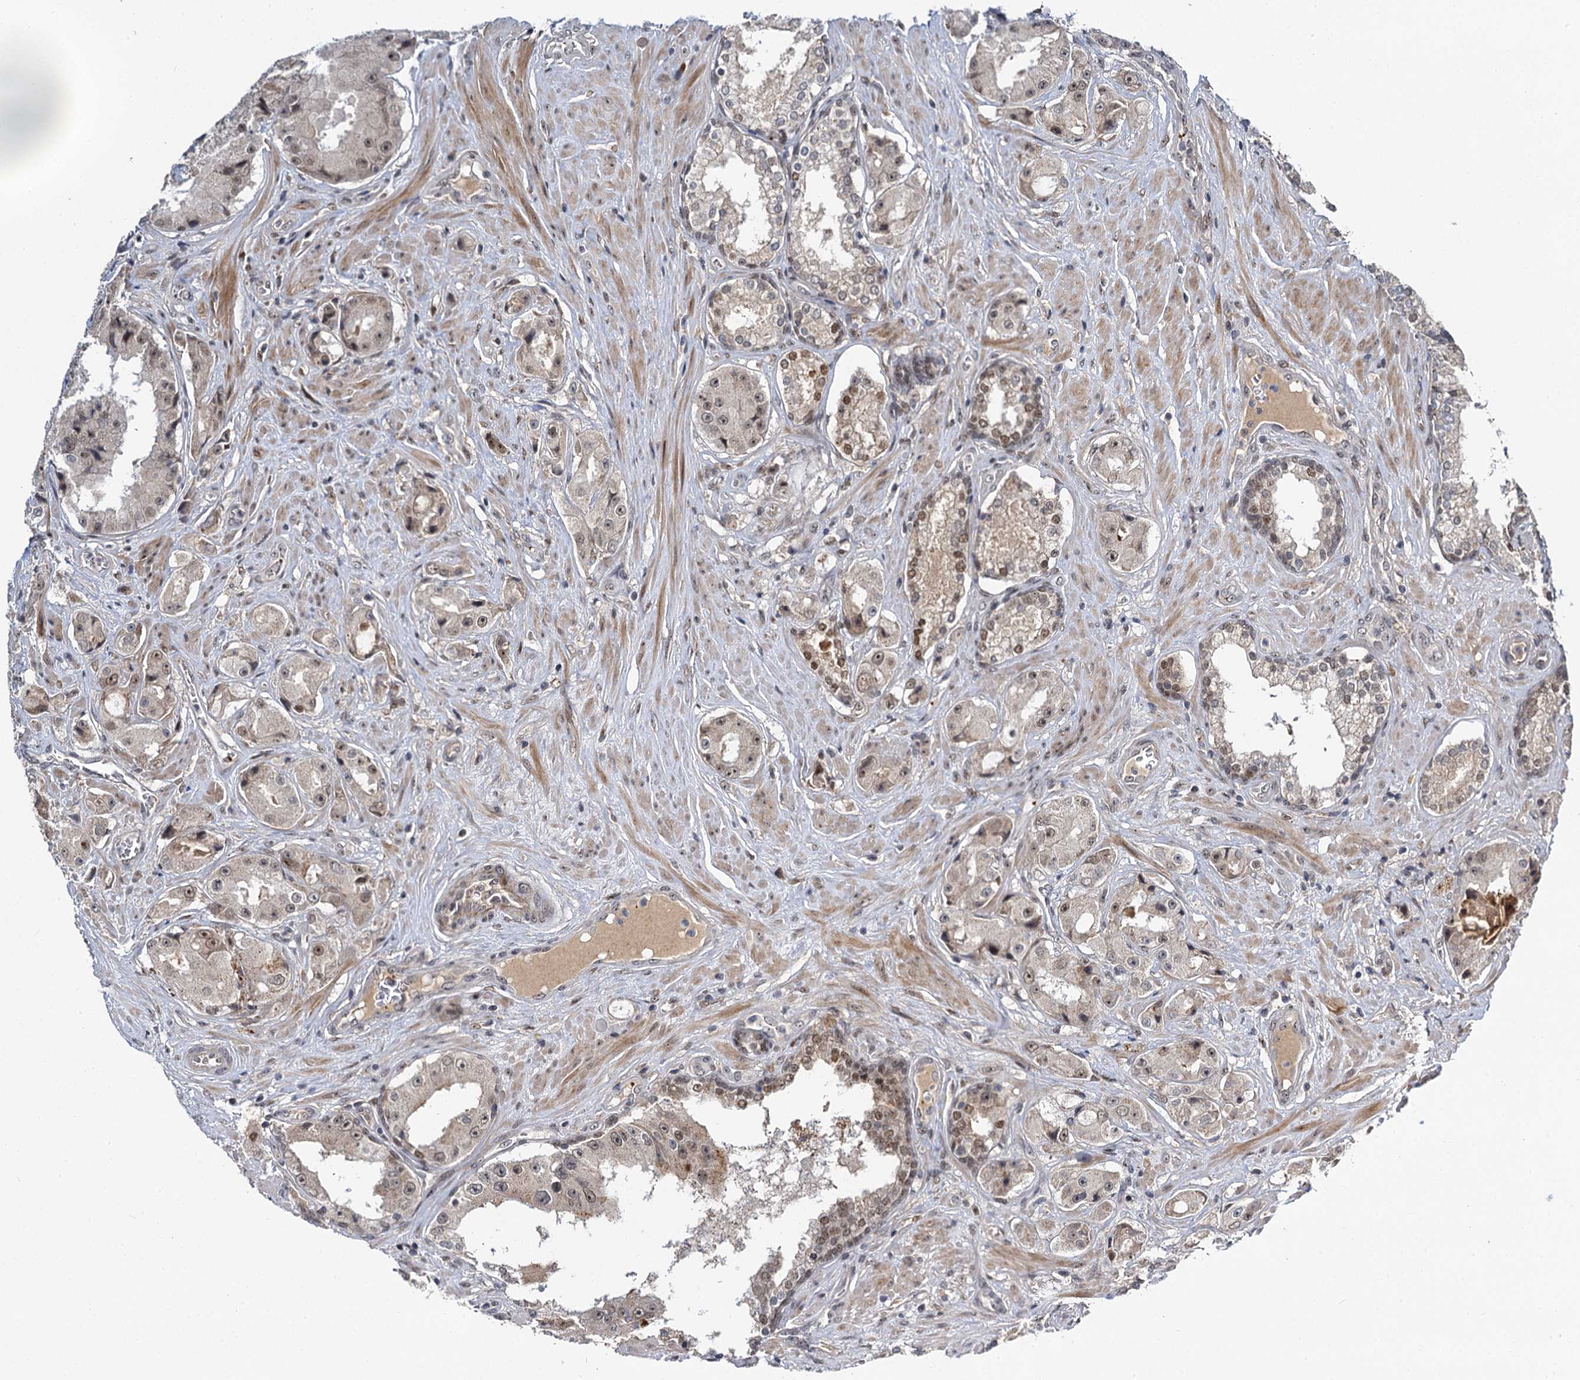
{"staining": {"intensity": "weak", "quantity": ">75%", "location": "nuclear"}, "tissue": "prostate cancer", "cell_type": "Tumor cells", "image_type": "cancer", "snomed": [{"axis": "morphology", "description": "Adenocarcinoma, High grade"}, {"axis": "topography", "description": "Prostate"}], "caption": "Immunohistochemistry of human prostate adenocarcinoma (high-grade) shows low levels of weak nuclear staining in approximately >75% of tumor cells. (DAB (3,3'-diaminobenzidine) = brown stain, brightfield microscopy at high magnification).", "gene": "MBD6", "patient": {"sex": "male", "age": 73}}